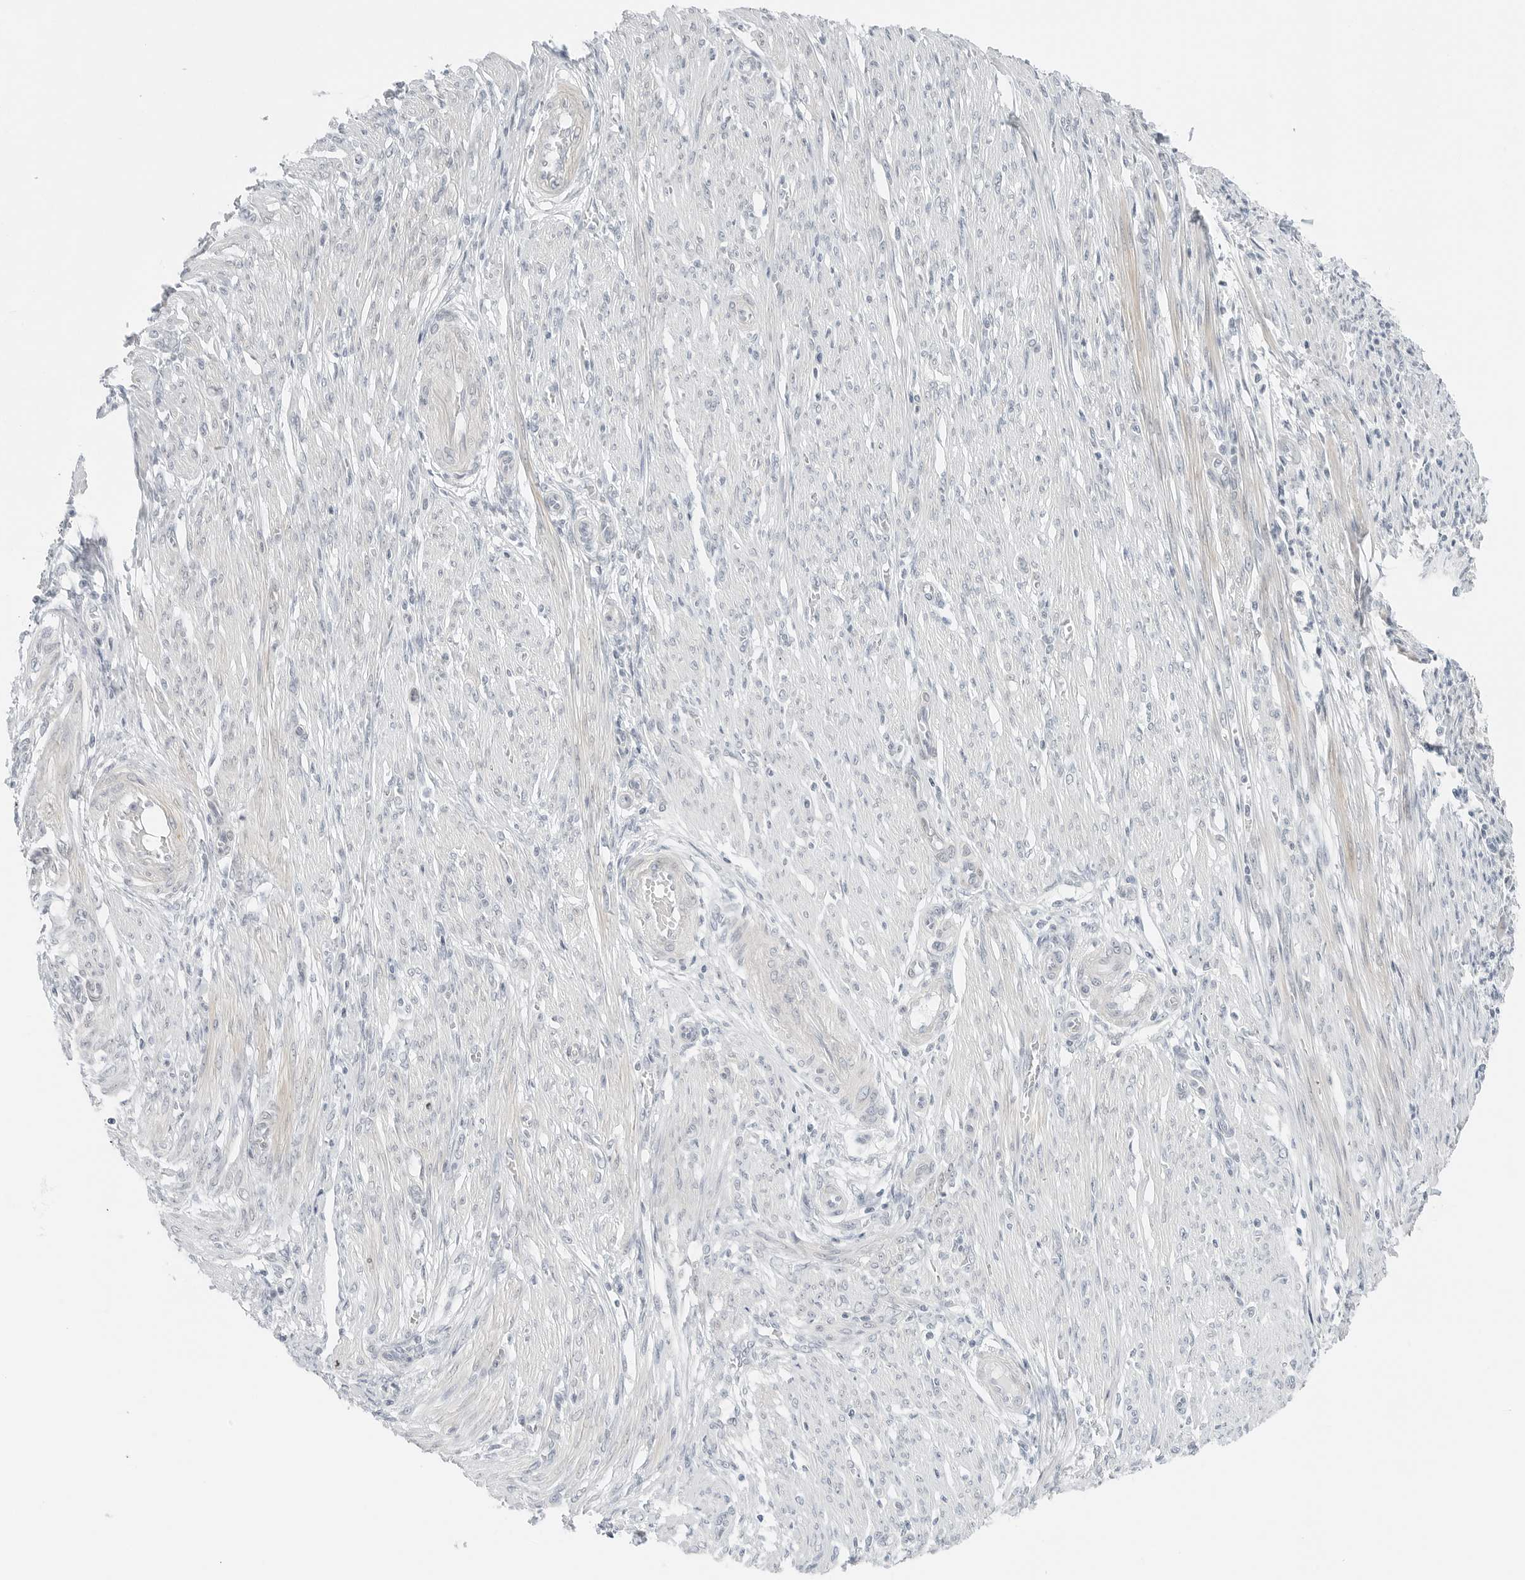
{"staining": {"intensity": "weak", "quantity": "25%-75%", "location": "cytoplasmic/membranous"}, "tissue": "endometrial cancer", "cell_type": "Tumor cells", "image_type": "cancer", "snomed": [{"axis": "morphology", "description": "Adenocarcinoma, NOS"}, {"axis": "topography", "description": "Endometrium"}], "caption": "Adenocarcinoma (endometrial) stained for a protein demonstrates weak cytoplasmic/membranous positivity in tumor cells.", "gene": "CCSAP", "patient": {"sex": "female", "age": 51}}